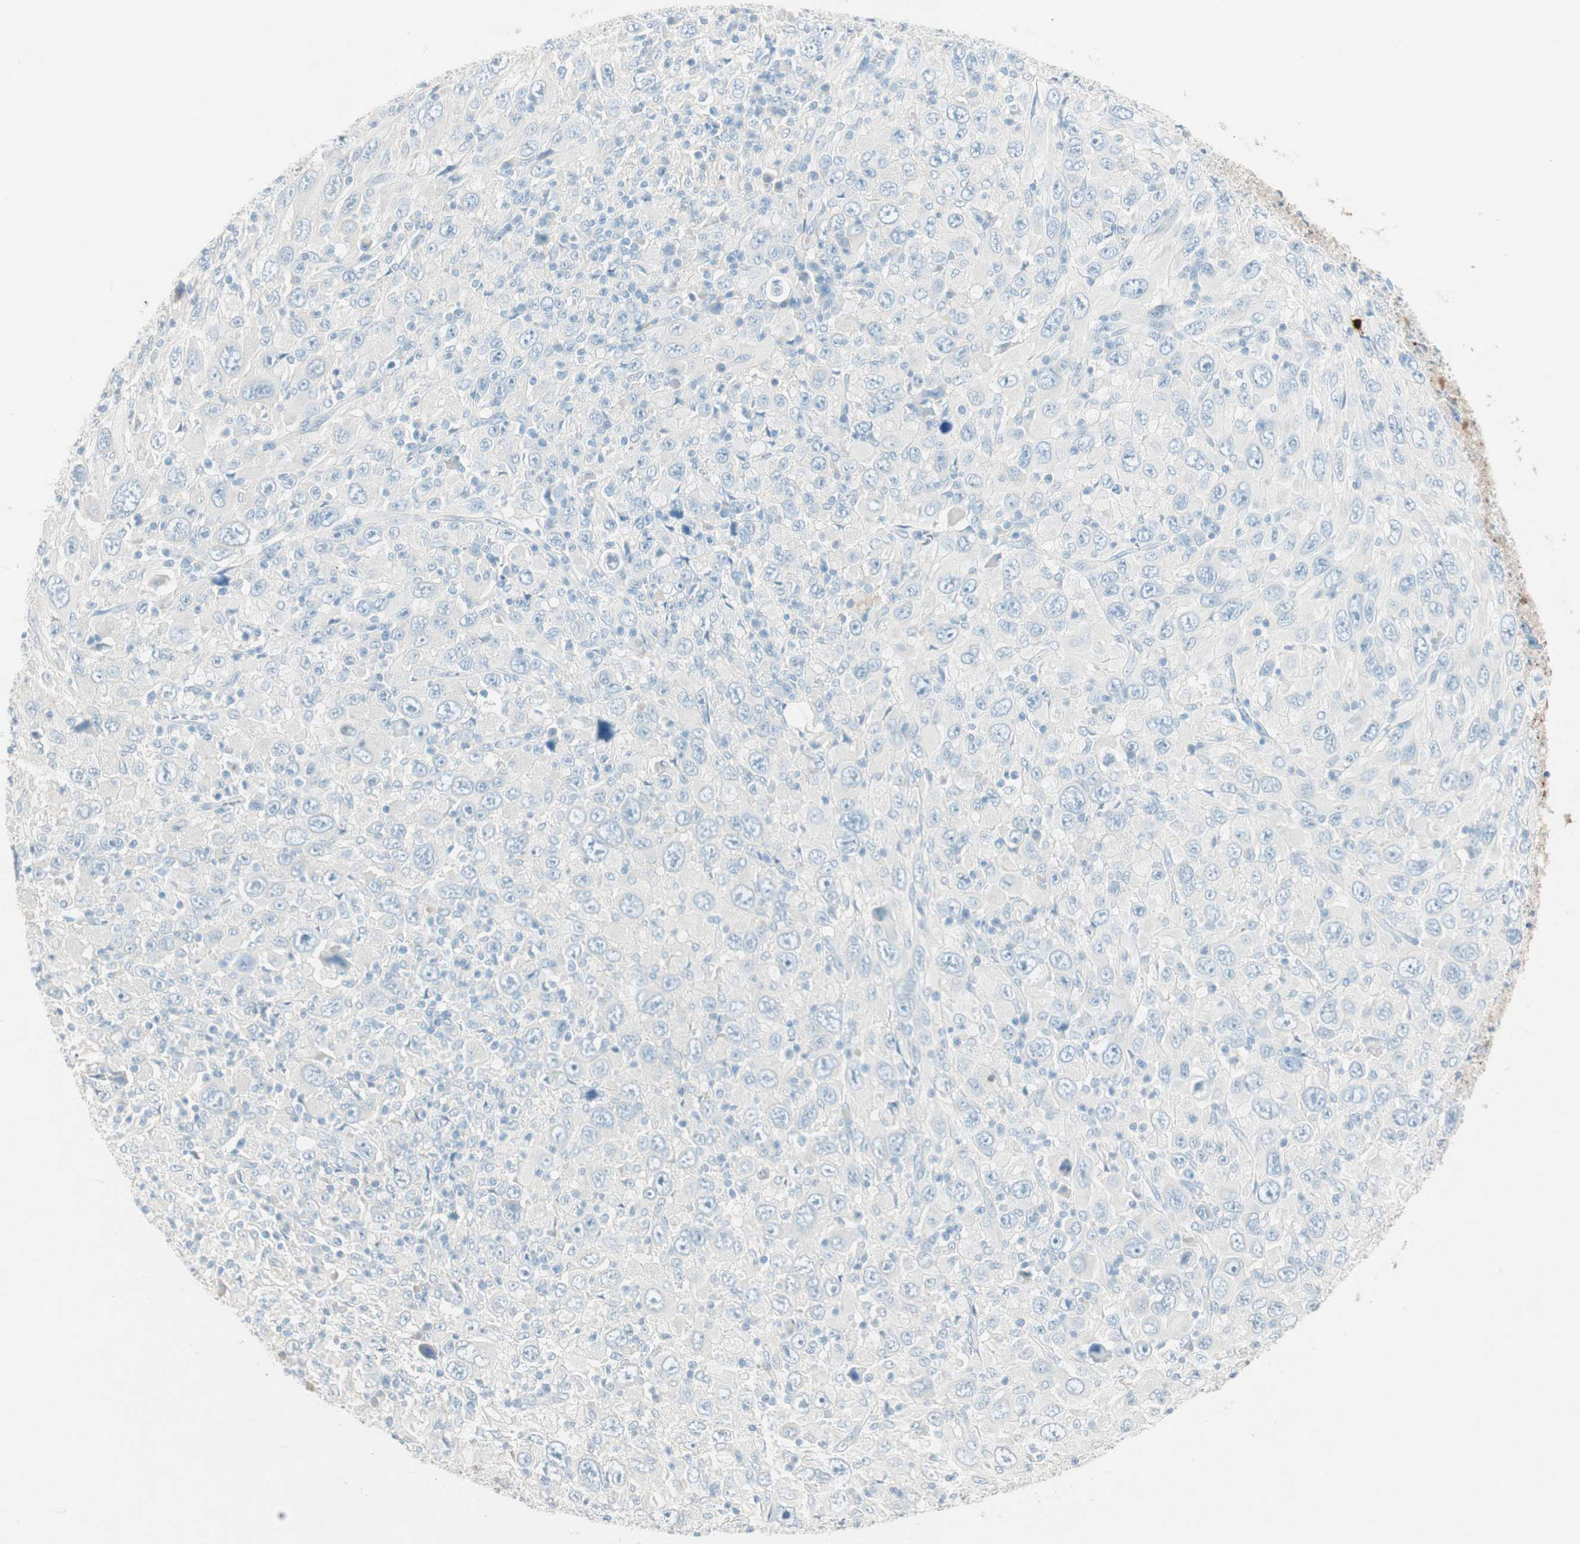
{"staining": {"intensity": "negative", "quantity": "none", "location": "none"}, "tissue": "melanoma", "cell_type": "Tumor cells", "image_type": "cancer", "snomed": [{"axis": "morphology", "description": "Malignant melanoma, Metastatic site"}, {"axis": "topography", "description": "Skin"}], "caption": "Human malignant melanoma (metastatic site) stained for a protein using immunohistochemistry shows no expression in tumor cells.", "gene": "HPGD", "patient": {"sex": "female", "age": 56}}